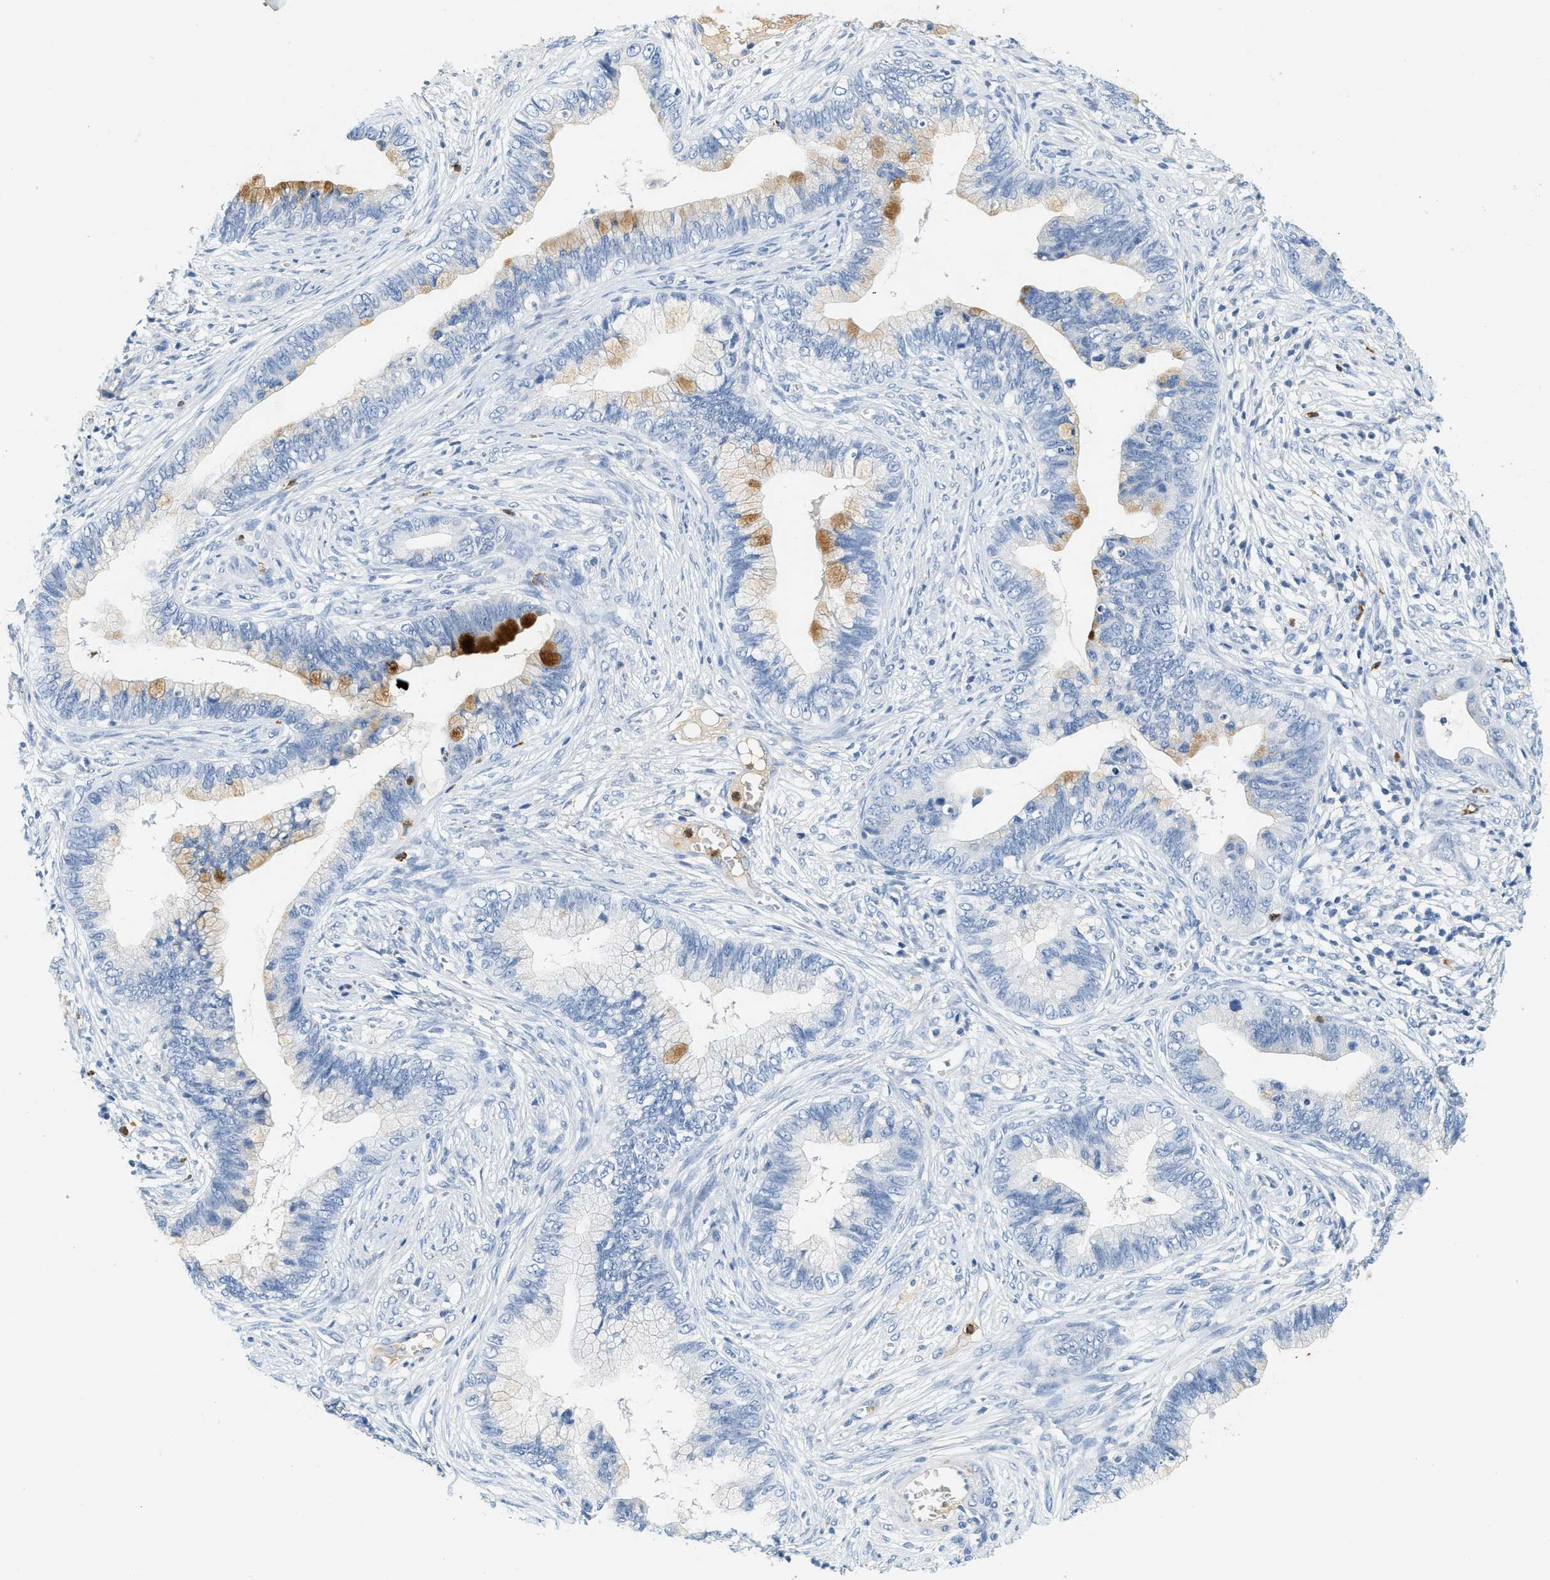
{"staining": {"intensity": "moderate", "quantity": "<25%", "location": "cytoplasmic/membranous"}, "tissue": "cervical cancer", "cell_type": "Tumor cells", "image_type": "cancer", "snomed": [{"axis": "morphology", "description": "Adenocarcinoma, NOS"}, {"axis": "topography", "description": "Cervix"}], "caption": "Tumor cells show low levels of moderate cytoplasmic/membranous positivity in approximately <25% of cells in adenocarcinoma (cervical). (Brightfield microscopy of DAB IHC at high magnification).", "gene": "LCN2", "patient": {"sex": "female", "age": 44}}